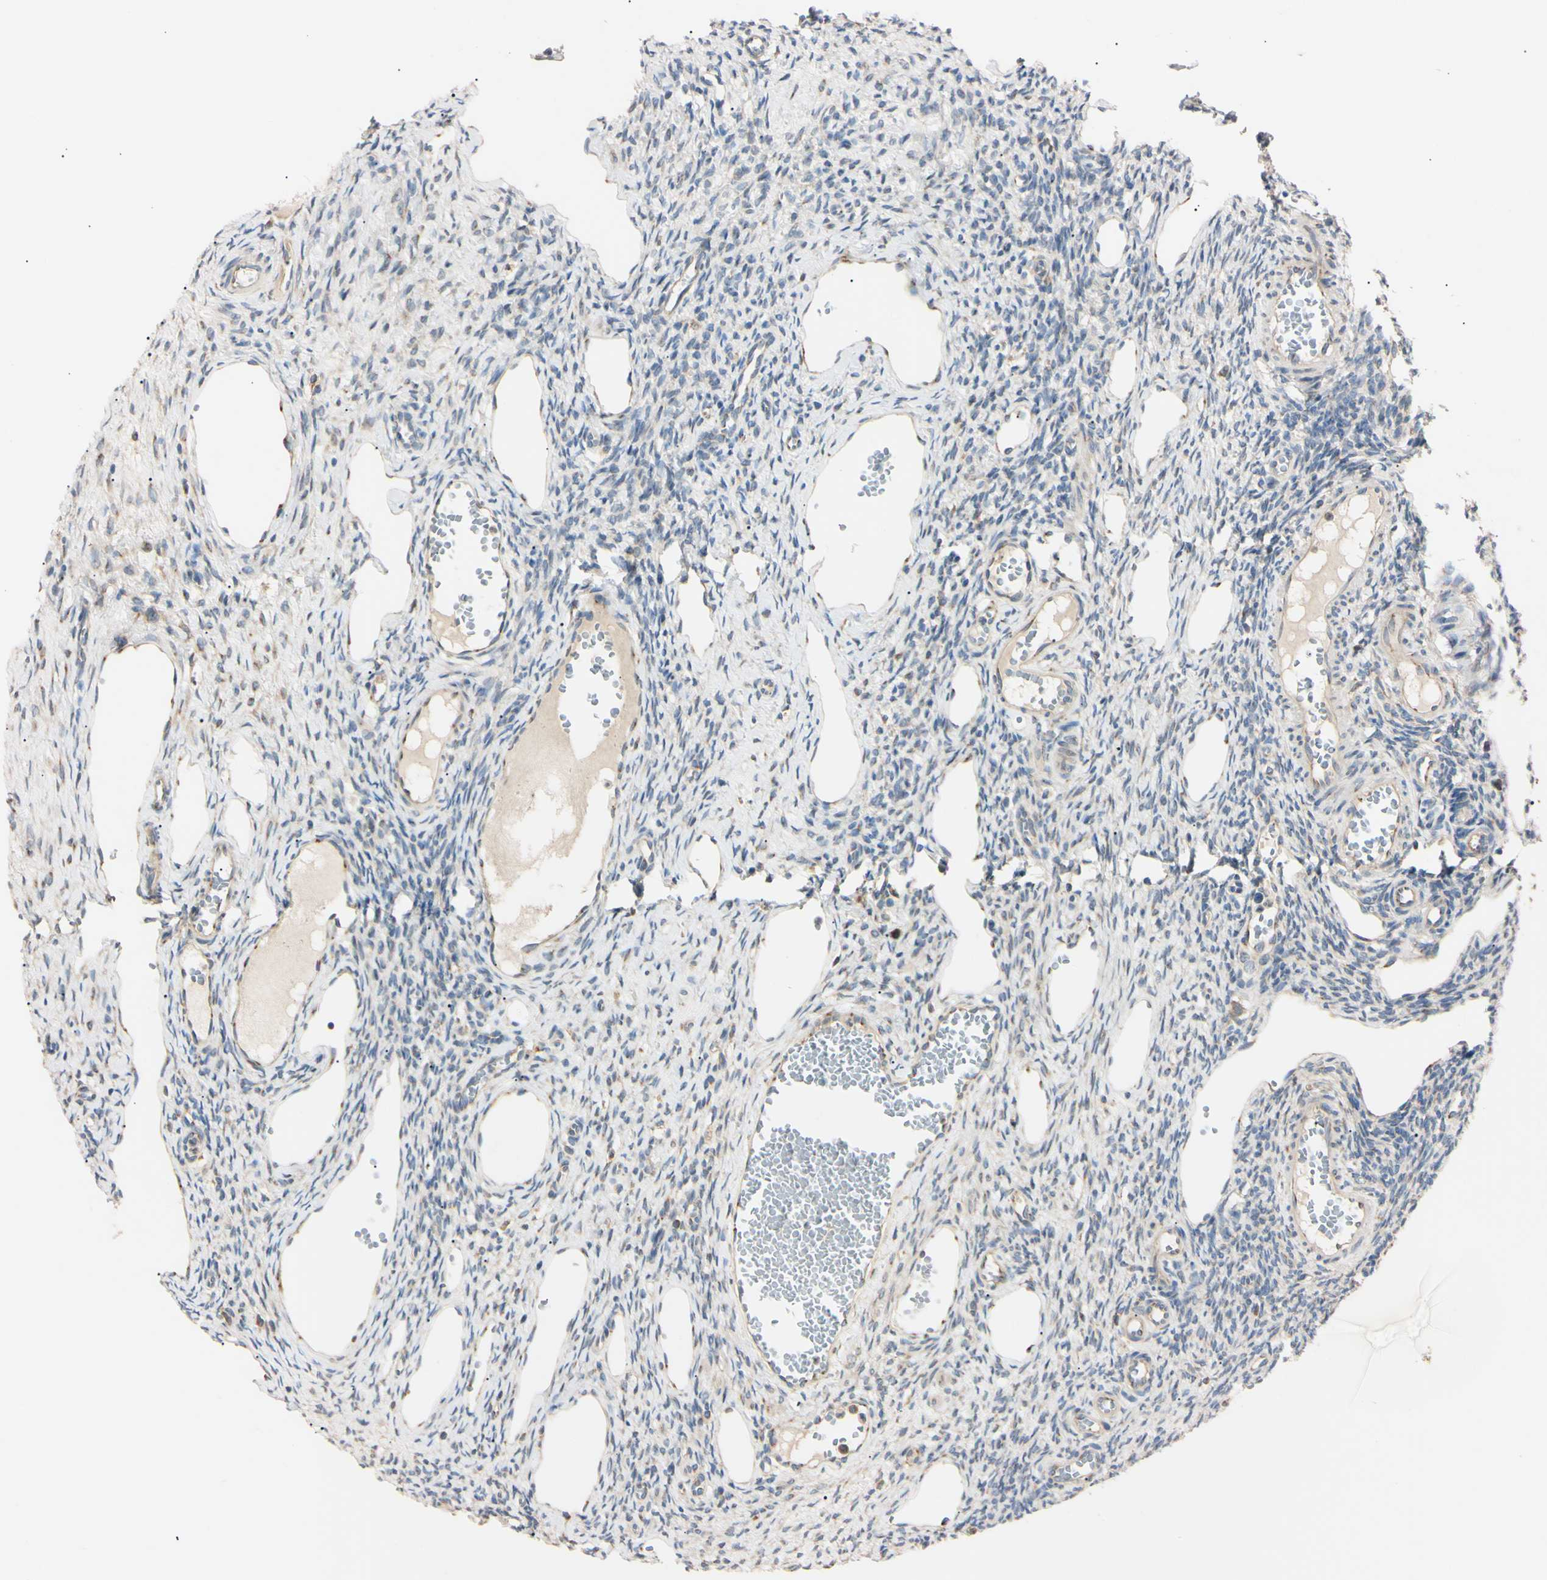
{"staining": {"intensity": "negative", "quantity": "none", "location": "none"}, "tissue": "ovary", "cell_type": "Ovarian stroma cells", "image_type": "normal", "snomed": [{"axis": "morphology", "description": "Normal tissue, NOS"}, {"axis": "topography", "description": "Ovary"}], "caption": "IHC photomicrograph of benign ovary: human ovary stained with DAB (3,3'-diaminobenzidine) exhibits no significant protein expression in ovarian stroma cells.", "gene": "IER3IP1", "patient": {"sex": "female", "age": 33}}